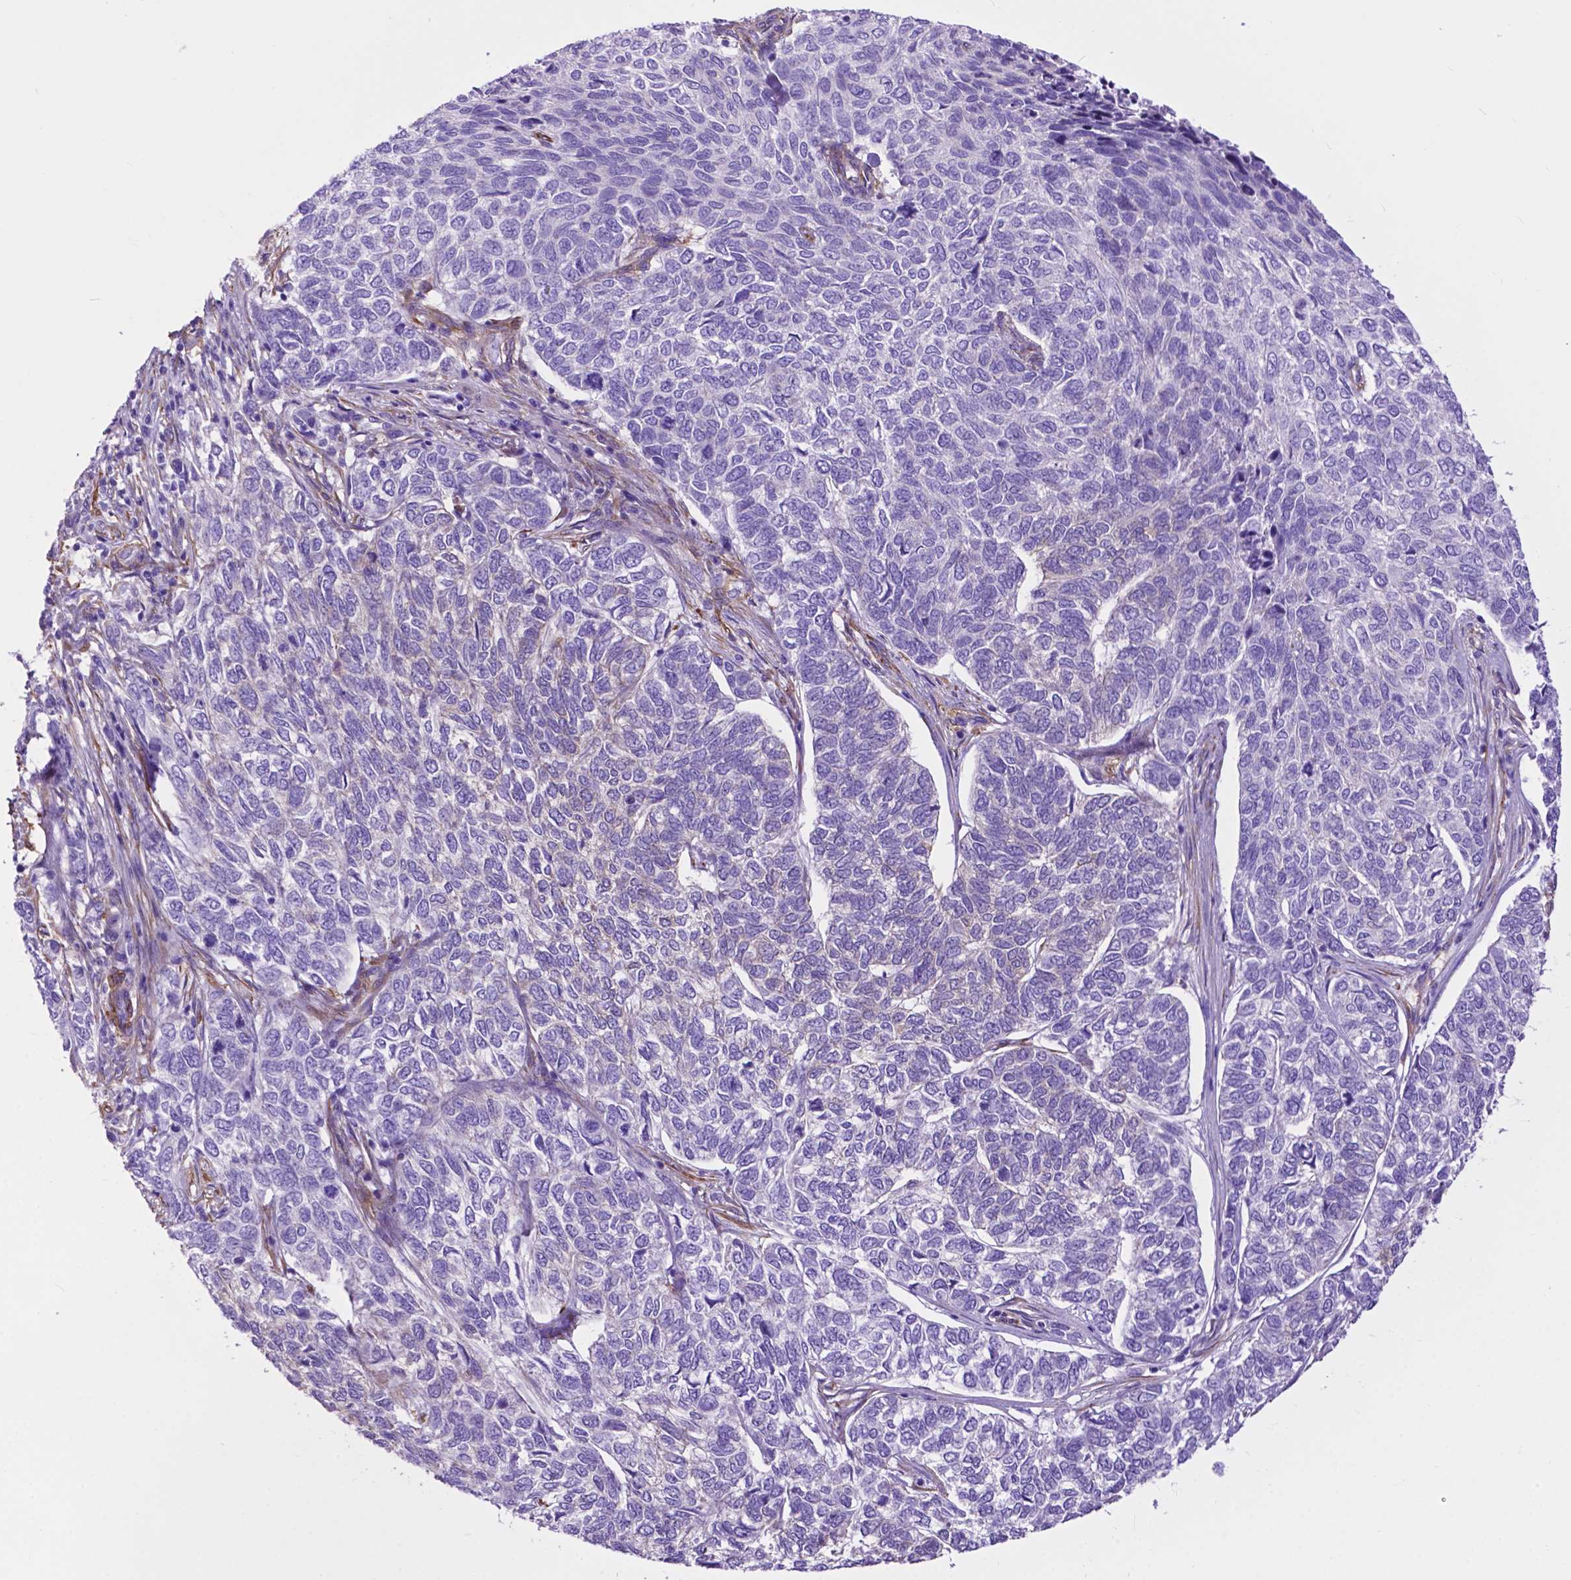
{"staining": {"intensity": "negative", "quantity": "none", "location": "none"}, "tissue": "skin cancer", "cell_type": "Tumor cells", "image_type": "cancer", "snomed": [{"axis": "morphology", "description": "Basal cell carcinoma"}, {"axis": "topography", "description": "Skin"}], "caption": "There is no significant positivity in tumor cells of skin basal cell carcinoma.", "gene": "PCDHA12", "patient": {"sex": "female", "age": 65}}